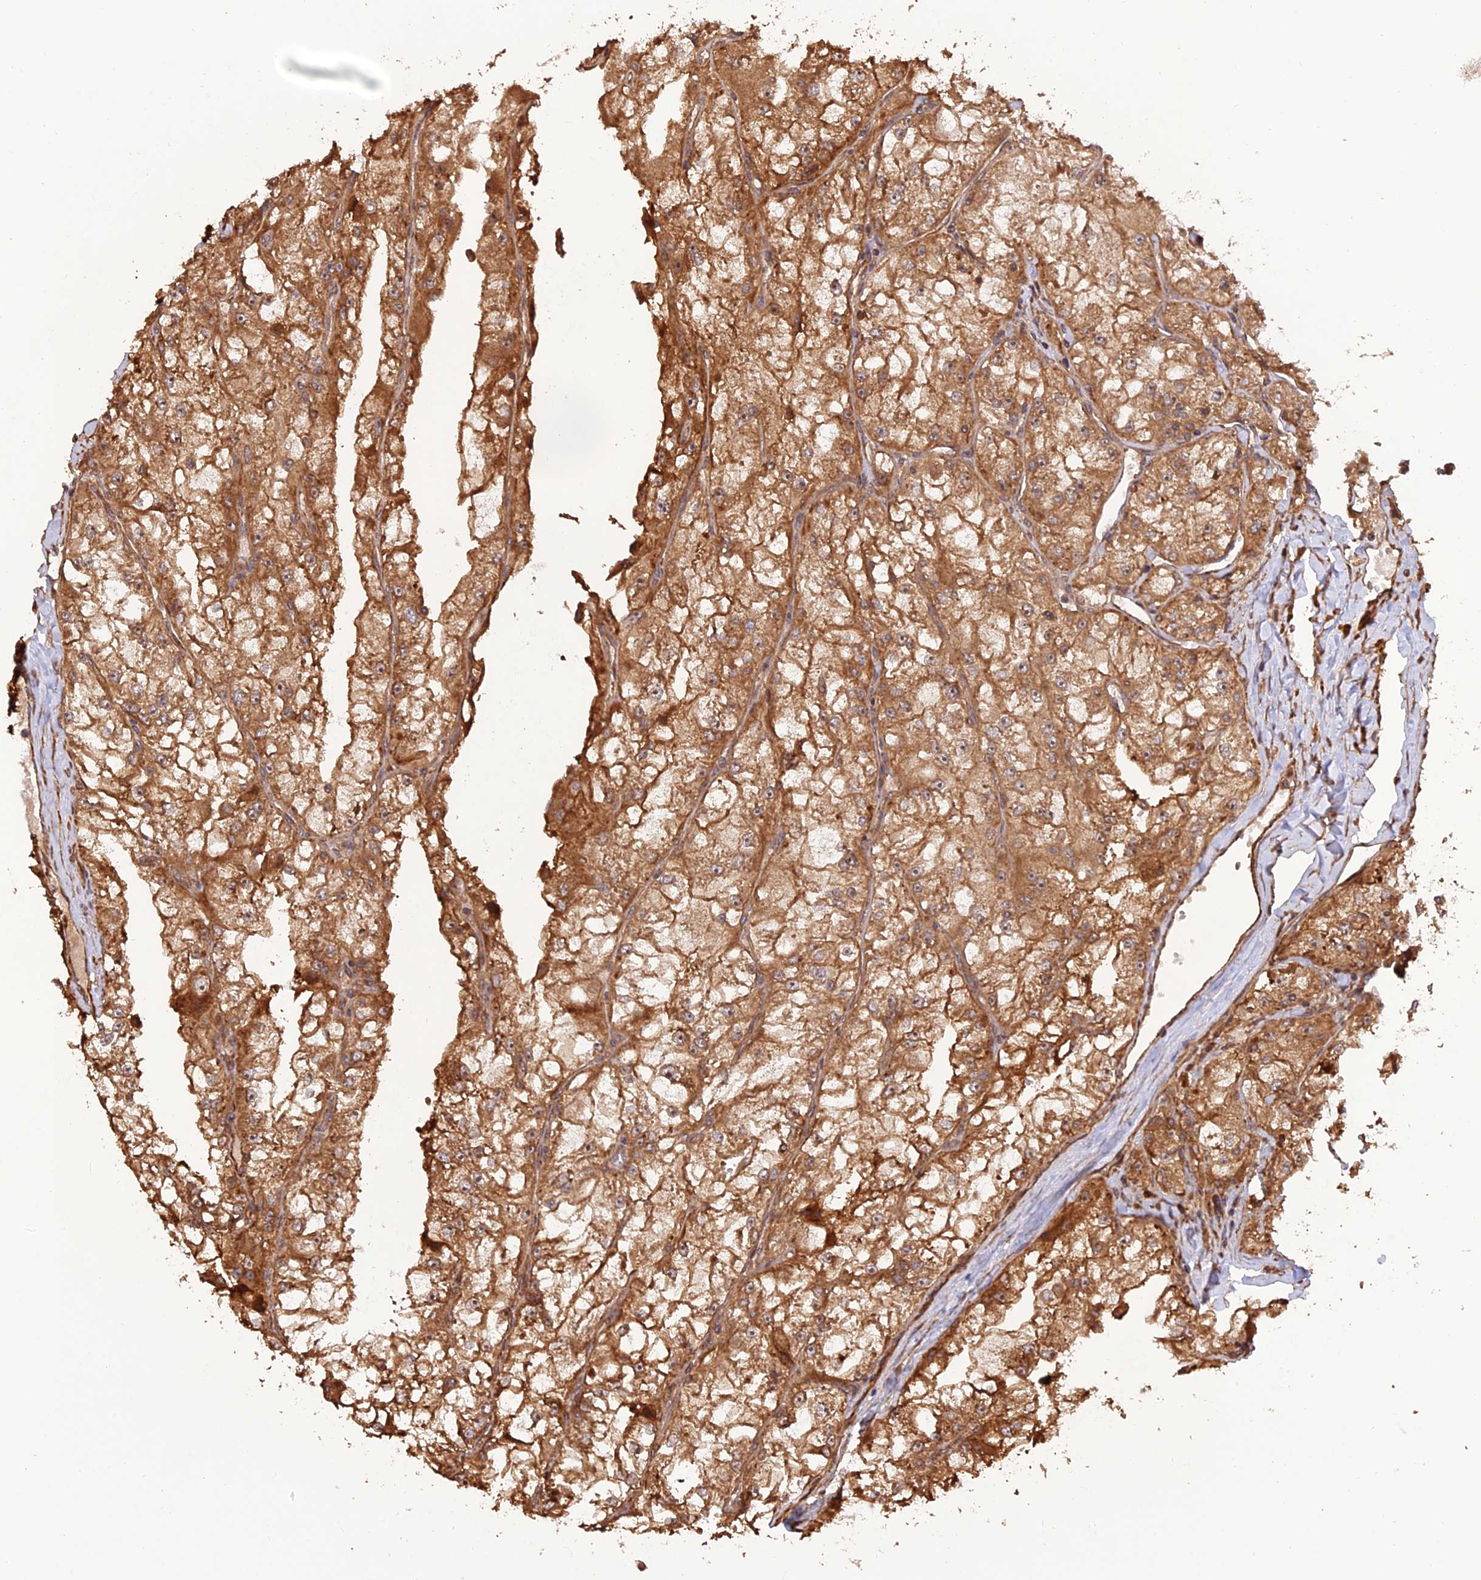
{"staining": {"intensity": "moderate", "quantity": ">75%", "location": "cytoplasmic/membranous"}, "tissue": "renal cancer", "cell_type": "Tumor cells", "image_type": "cancer", "snomed": [{"axis": "morphology", "description": "Adenocarcinoma, NOS"}, {"axis": "topography", "description": "Kidney"}], "caption": "Protein staining demonstrates moderate cytoplasmic/membranous positivity in approximately >75% of tumor cells in renal cancer. (IHC, brightfield microscopy, high magnification).", "gene": "CREBL2", "patient": {"sex": "female", "age": 72}}